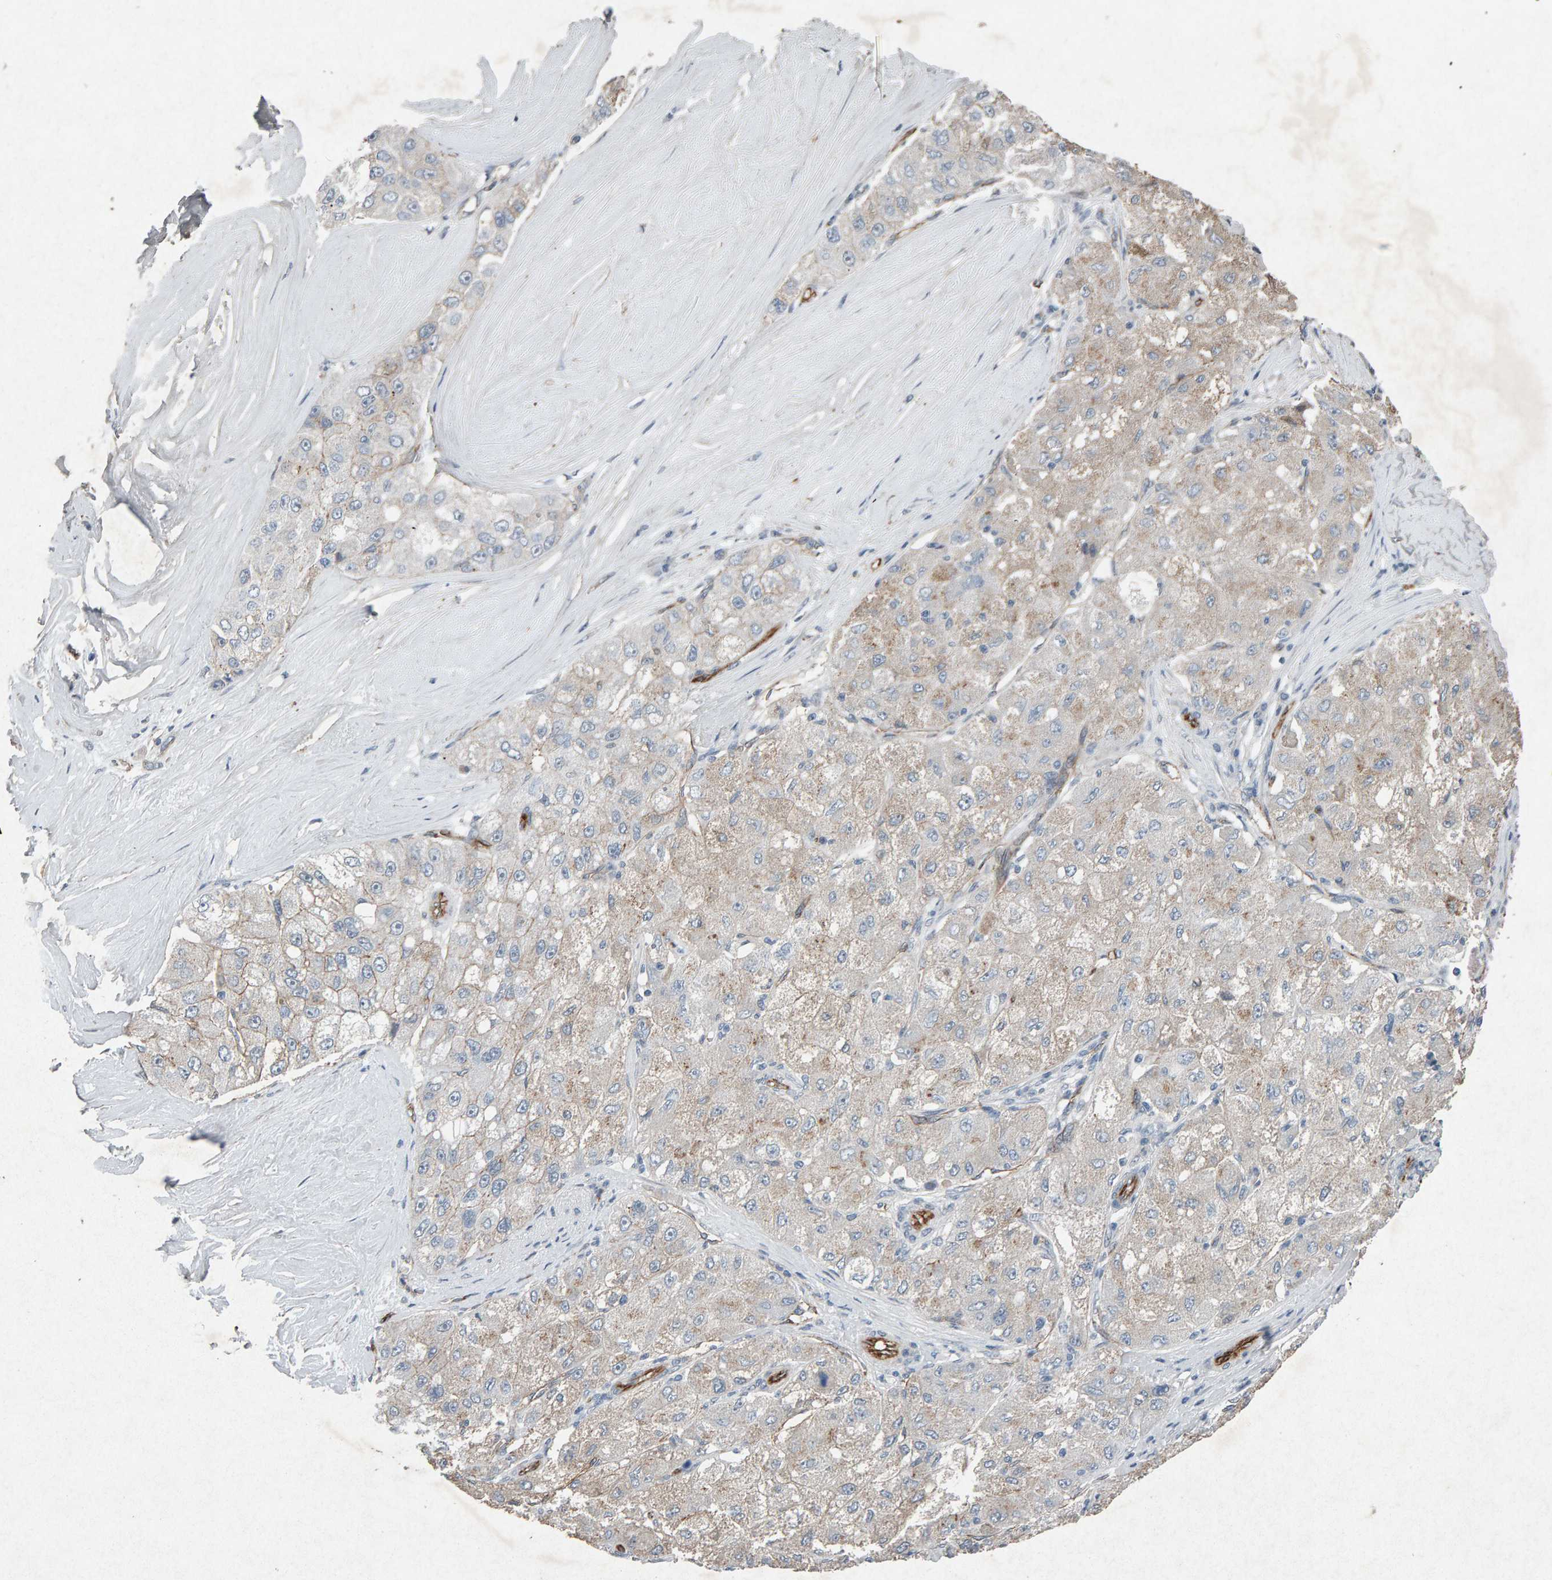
{"staining": {"intensity": "moderate", "quantity": "<25%", "location": "cytoplasmic/membranous"}, "tissue": "liver cancer", "cell_type": "Tumor cells", "image_type": "cancer", "snomed": [{"axis": "morphology", "description": "Carcinoma, Hepatocellular, NOS"}, {"axis": "topography", "description": "Liver"}], "caption": "Immunohistochemistry image of hepatocellular carcinoma (liver) stained for a protein (brown), which reveals low levels of moderate cytoplasmic/membranous expression in about <25% of tumor cells.", "gene": "PTPRM", "patient": {"sex": "male", "age": 80}}